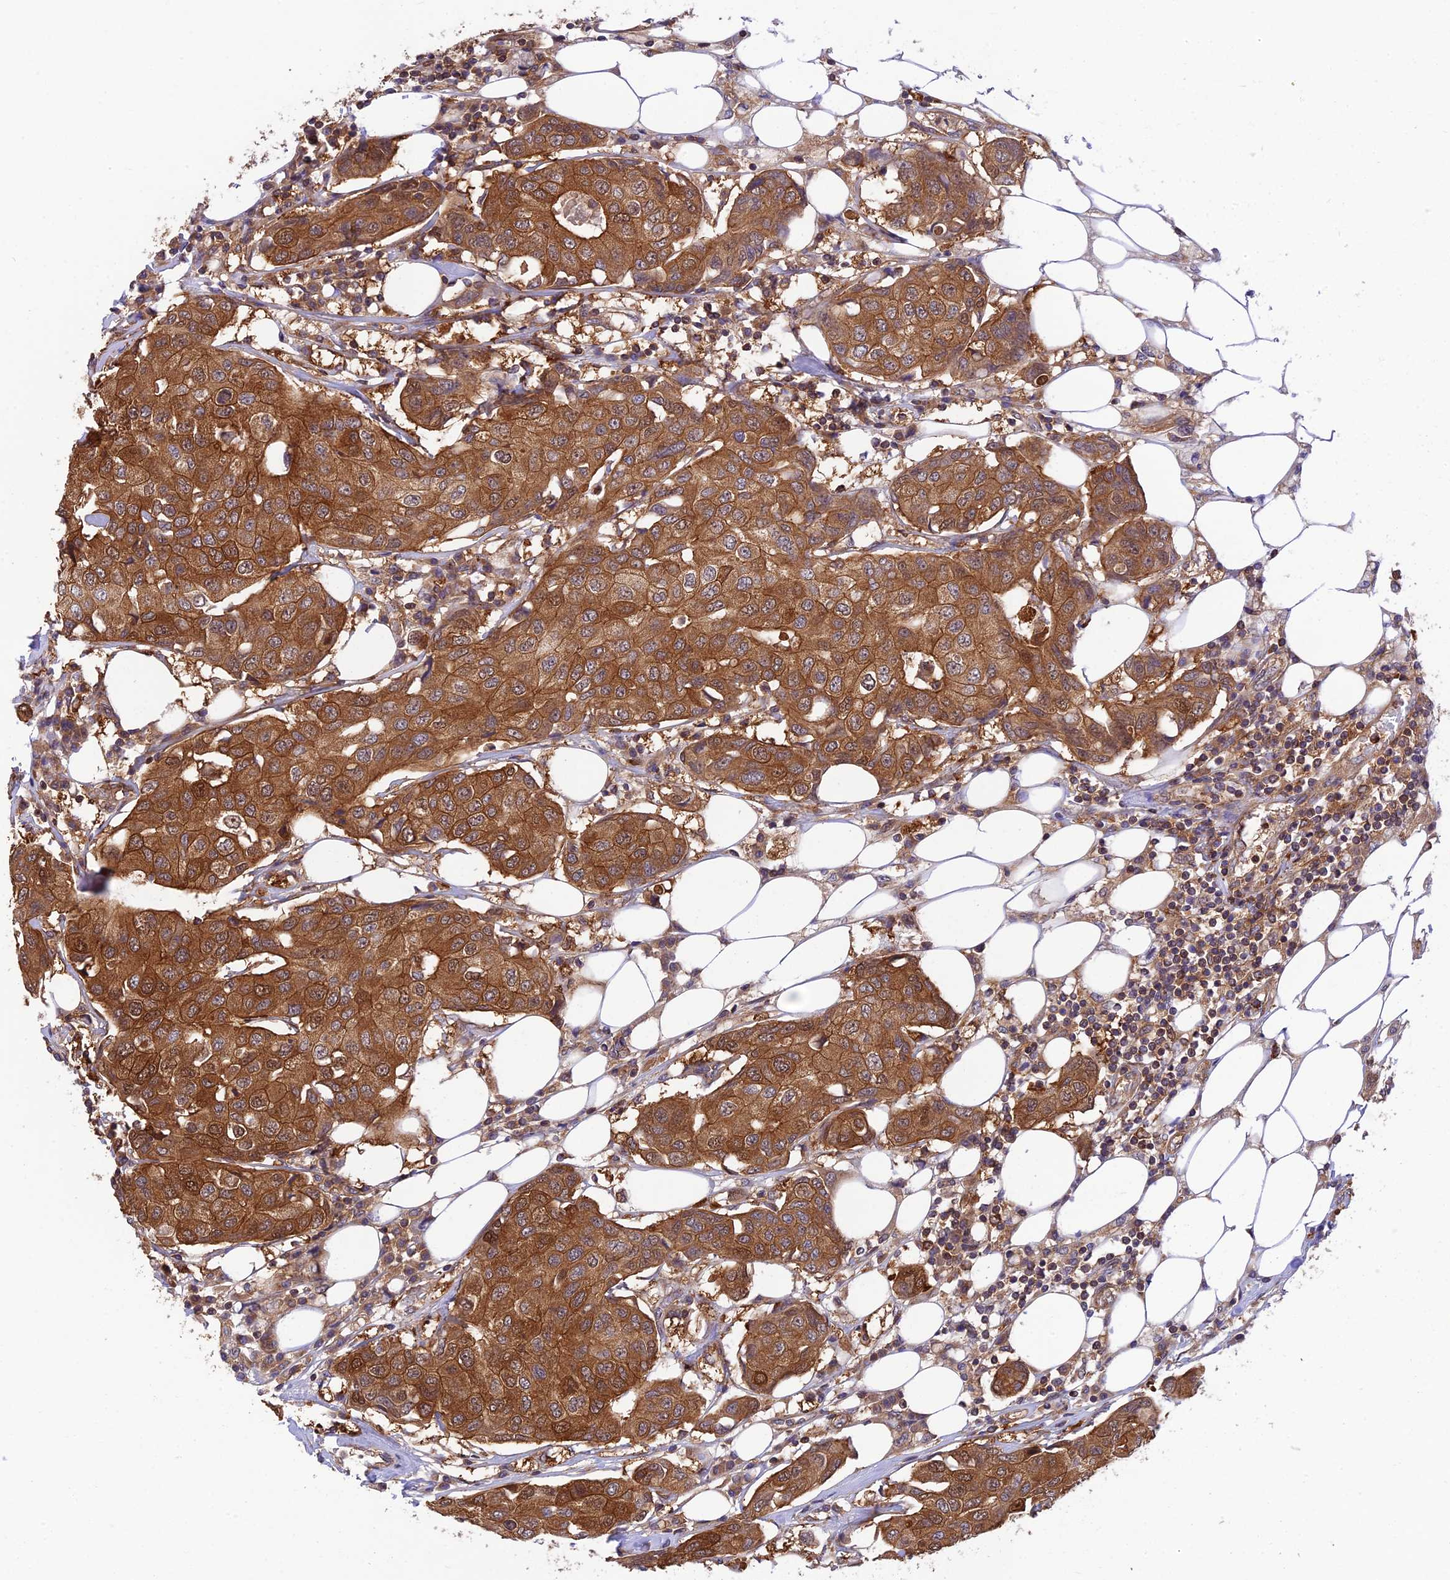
{"staining": {"intensity": "strong", "quantity": ">75%", "location": "cytoplasmic/membranous"}, "tissue": "breast cancer", "cell_type": "Tumor cells", "image_type": "cancer", "snomed": [{"axis": "morphology", "description": "Duct carcinoma"}, {"axis": "topography", "description": "Breast"}], "caption": "Breast cancer was stained to show a protein in brown. There is high levels of strong cytoplasmic/membranous staining in about >75% of tumor cells. Ihc stains the protein of interest in brown and the nuclei are stained blue.", "gene": "EVI5L", "patient": {"sex": "female", "age": 80}}